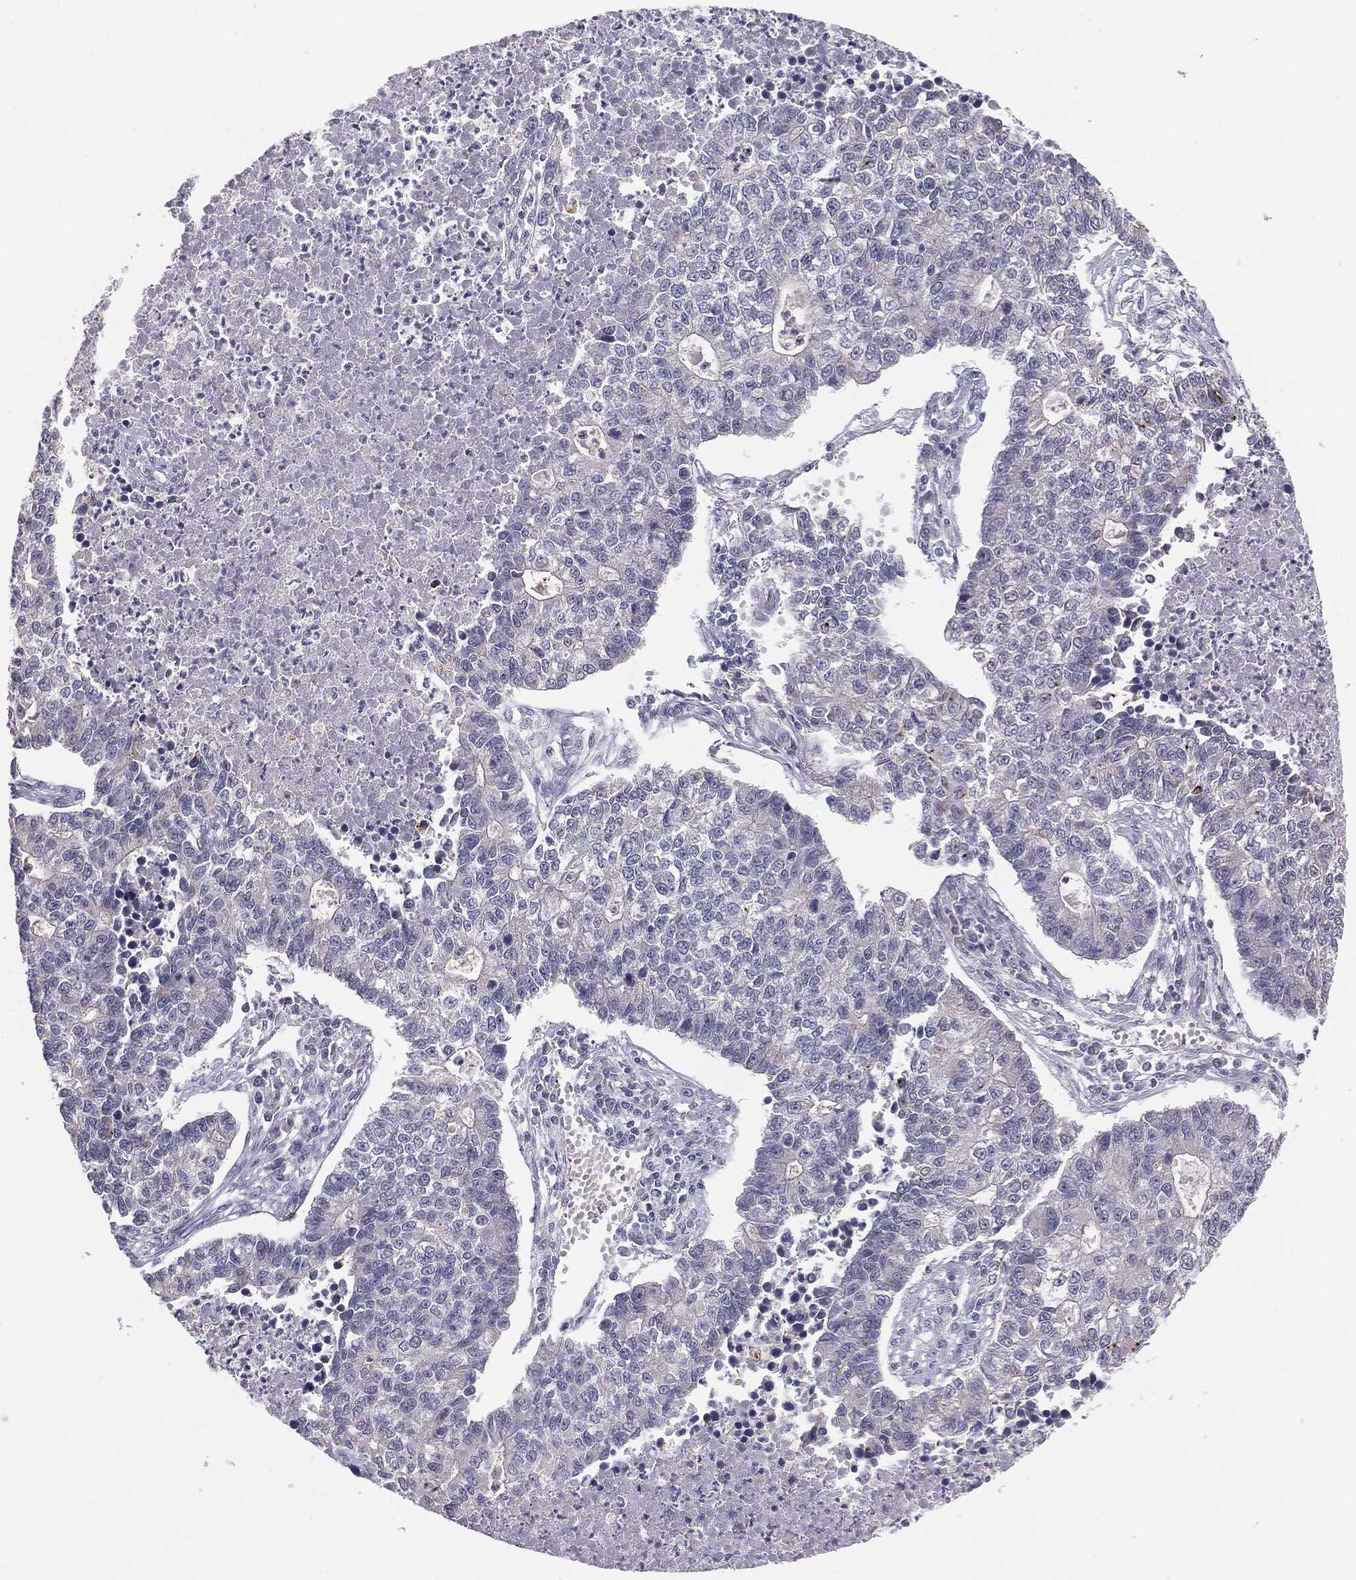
{"staining": {"intensity": "negative", "quantity": "none", "location": "none"}, "tissue": "lung cancer", "cell_type": "Tumor cells", "image_type": "cancer", "snomed": [{"axis": "morphology", "description": "Adenocarcinoma, NOS"}, {"axis": "topography", "description": "Lung"}], "caption": "High magnification brightfield microscopy of lung cancer stained with DAB (brown) and counterstained with hematoxylin (blue): tumor cells show no significant positivity.", "gene": "MUC1", "patient": {"sex": "male", "age": 57}}